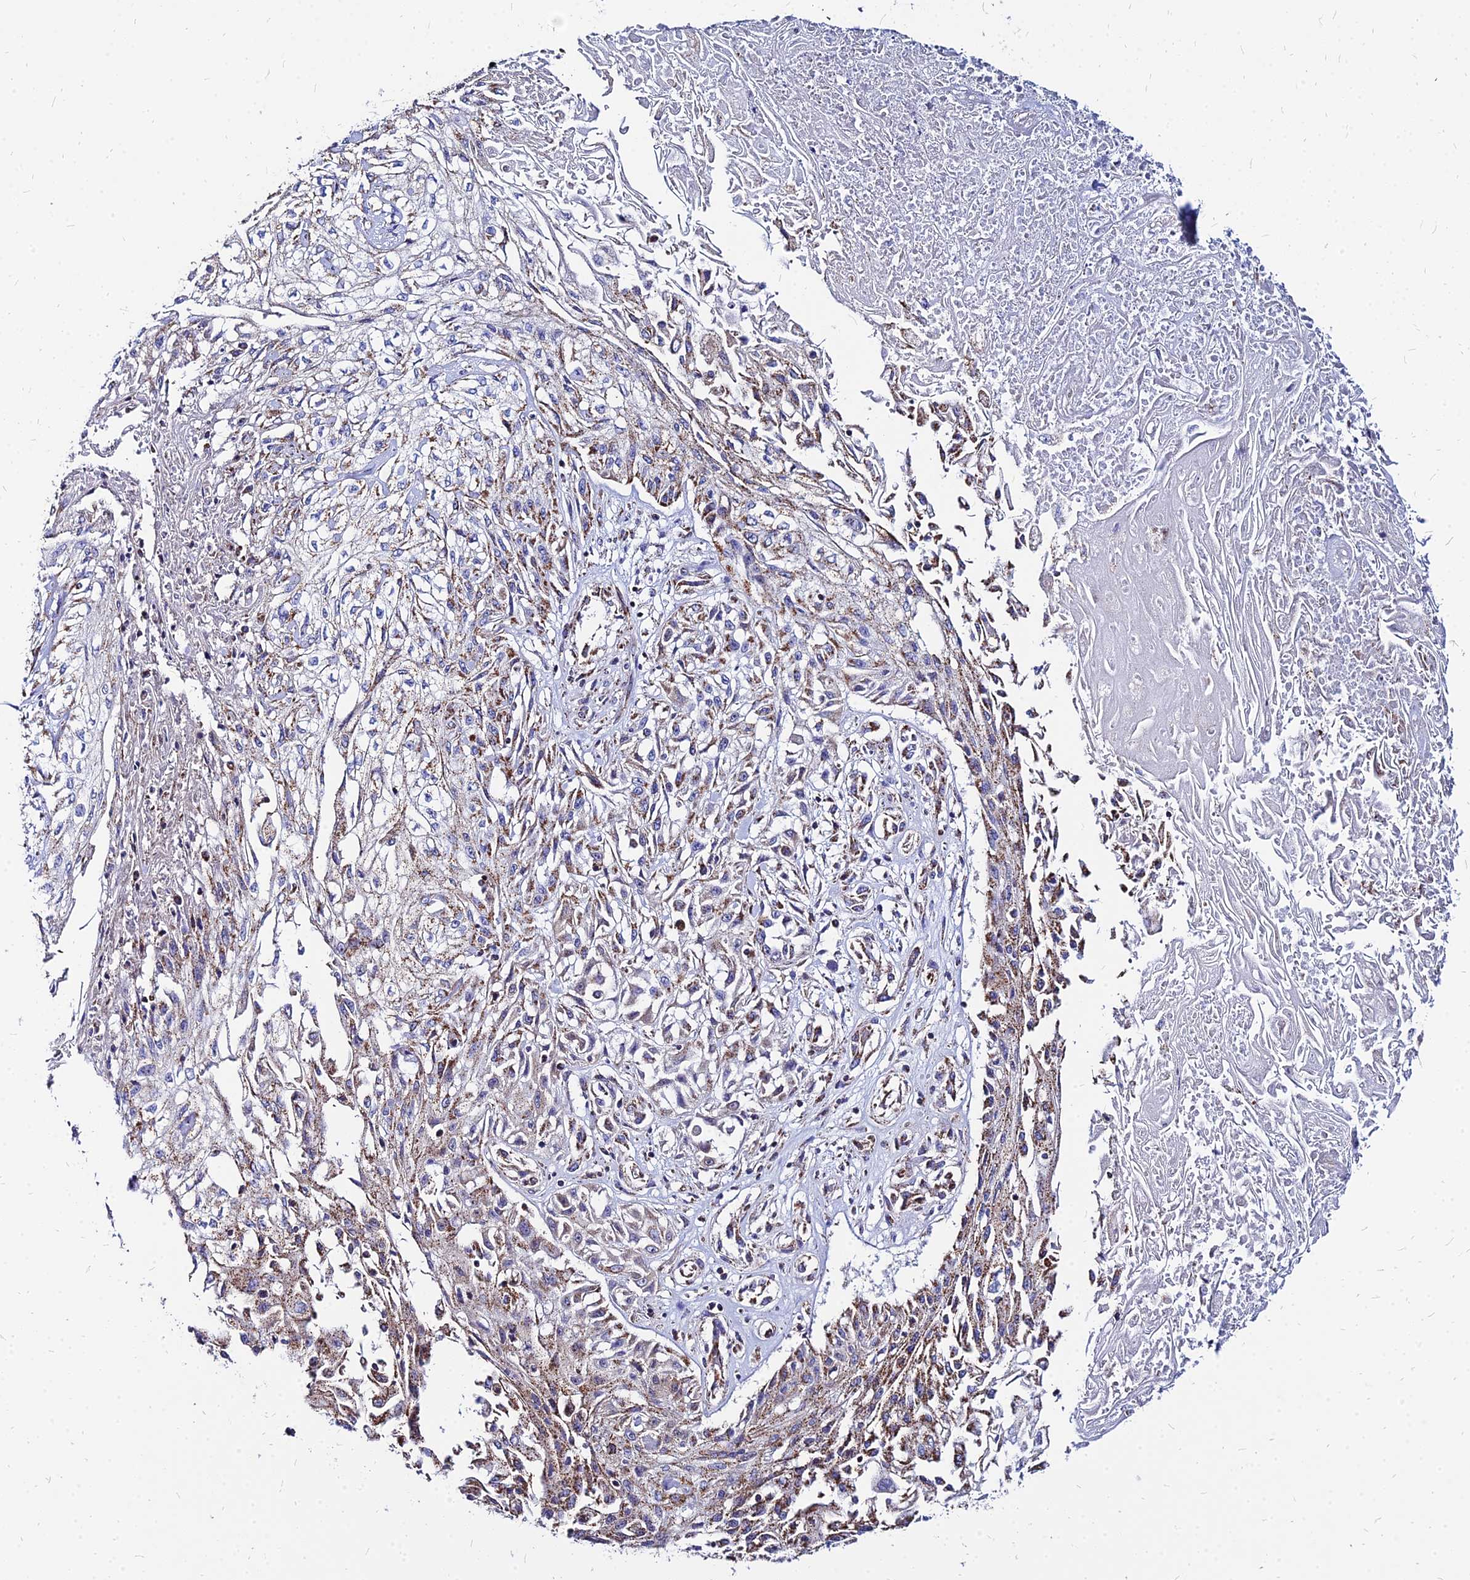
{"staining": {"intensity": "moderate", "quantity": ">75%", "location": "cytoplasmic/membranous"}, "tissue": "skin cancer", "cell_type": "Tumor cells", "image_type": "cancer", "snomed": [{"axis": "morphology", "description": "Squamous cell carcinoma, NOS"}, {"axis": "morphology", "description": "Squamous cell carcinoma, metastatic, NOS"}, {"axis": "topography", "description": "Skin"}, {"axis": "topography", "description": "Lymph node"}], "caption": "Immunohistochemical staining of human skin cancer (metastatic squamous cell carcinoma) exhibits medium levels of moderate cytoplasmic/membranous protein staining in approximately >75% of tumor cells.", "gene": "DLD", "patient": {"sex": "male", "age": 75}}